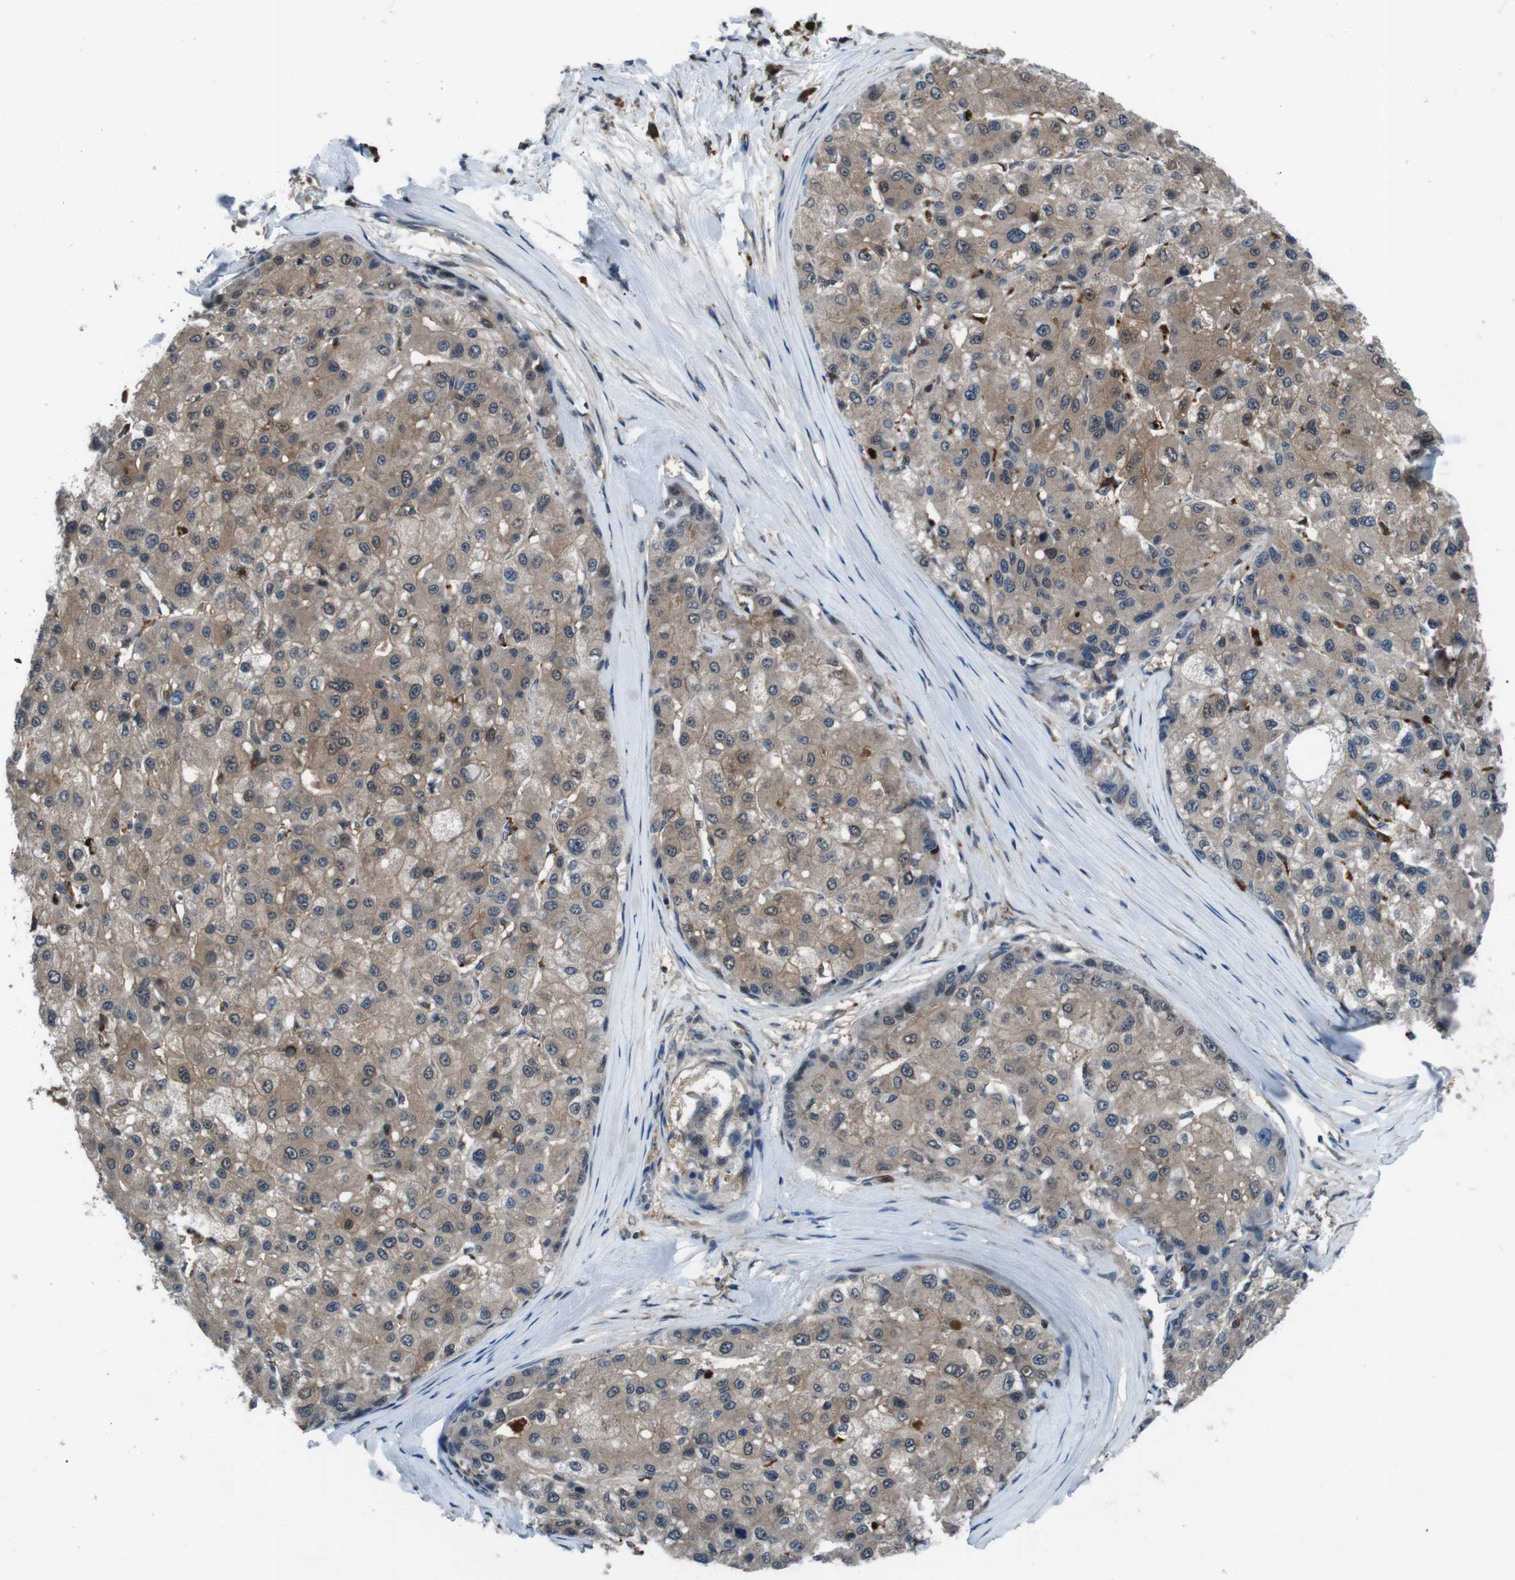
{"staining": {"intensity": "moderate", "quantity": ">75%", "location": "cytoplasmic/membranous"}, "tissue": "liver cancer", "cell_type": "Tumor cells", "image_type": "cancer", "snomed": [{"axis": "morphology", "description": "Carcinoma, Hepatocellular, NOS"}, {"axis": "topography", "description": "Liver"}], "caption": "Human liver cancer (hepatocellular carcinoma) stained with a brown dye displays moderate cytoplasmic/membranous positive staining in approximately >75% of tumor cells.", "gene": "LRP5", "patient": {"sex": "male", "age": 80}}